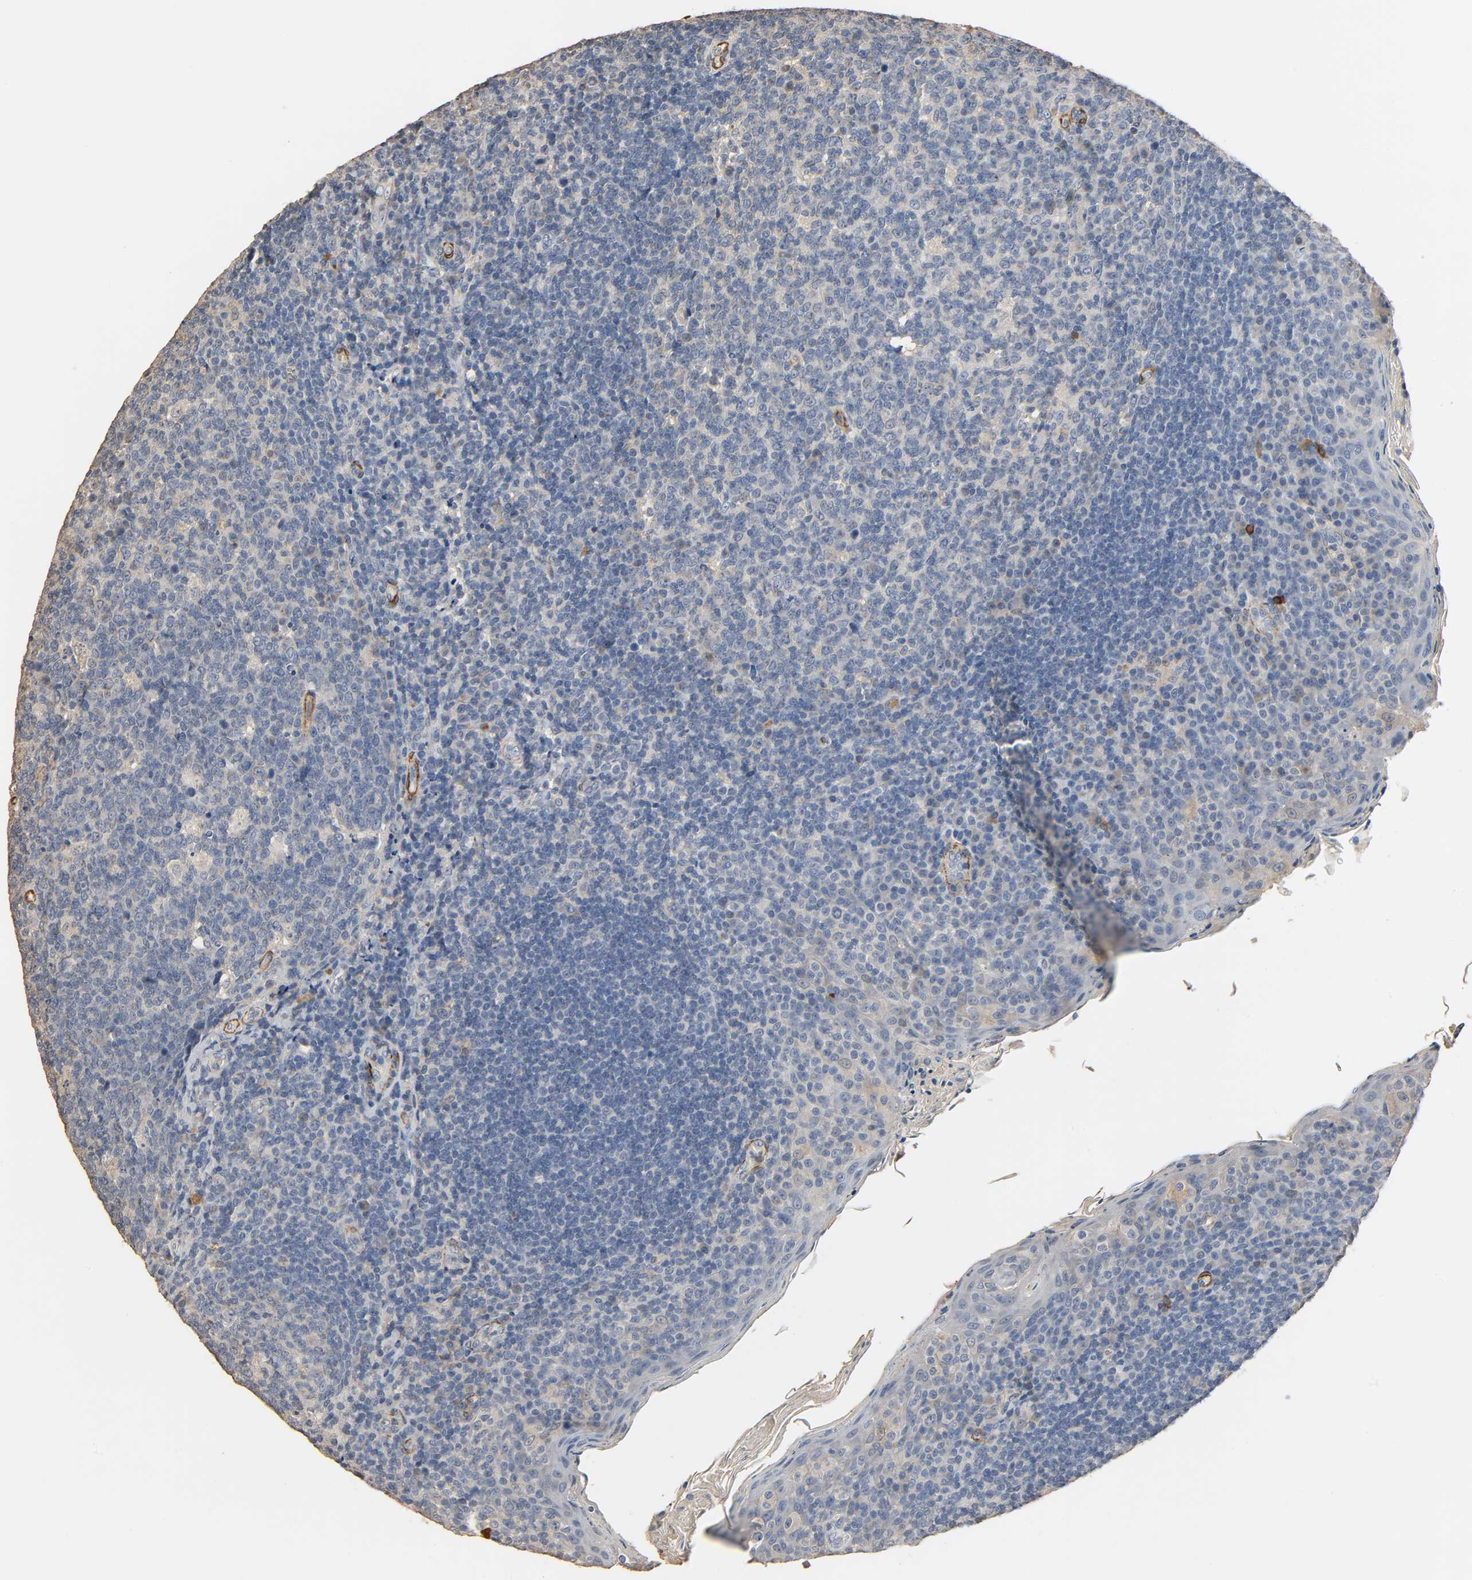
{"staining": {"intensity": "negative", "quantity": "none", "location": "none"}, "tissue": "tonsil", "cell_type": "Germinal center cells", "image_type": "normal", "snomed": [{"axis": "morphology", "description": "Normal tissue, NOS"}, {"axis": "topography", "description": "Tonsil"}], "caption": "A photomicrograph of human tonsil is negative for staining in germinal center cells.", "gene": "GSTA1", "patient": {"sex": "male", "age": 17}}